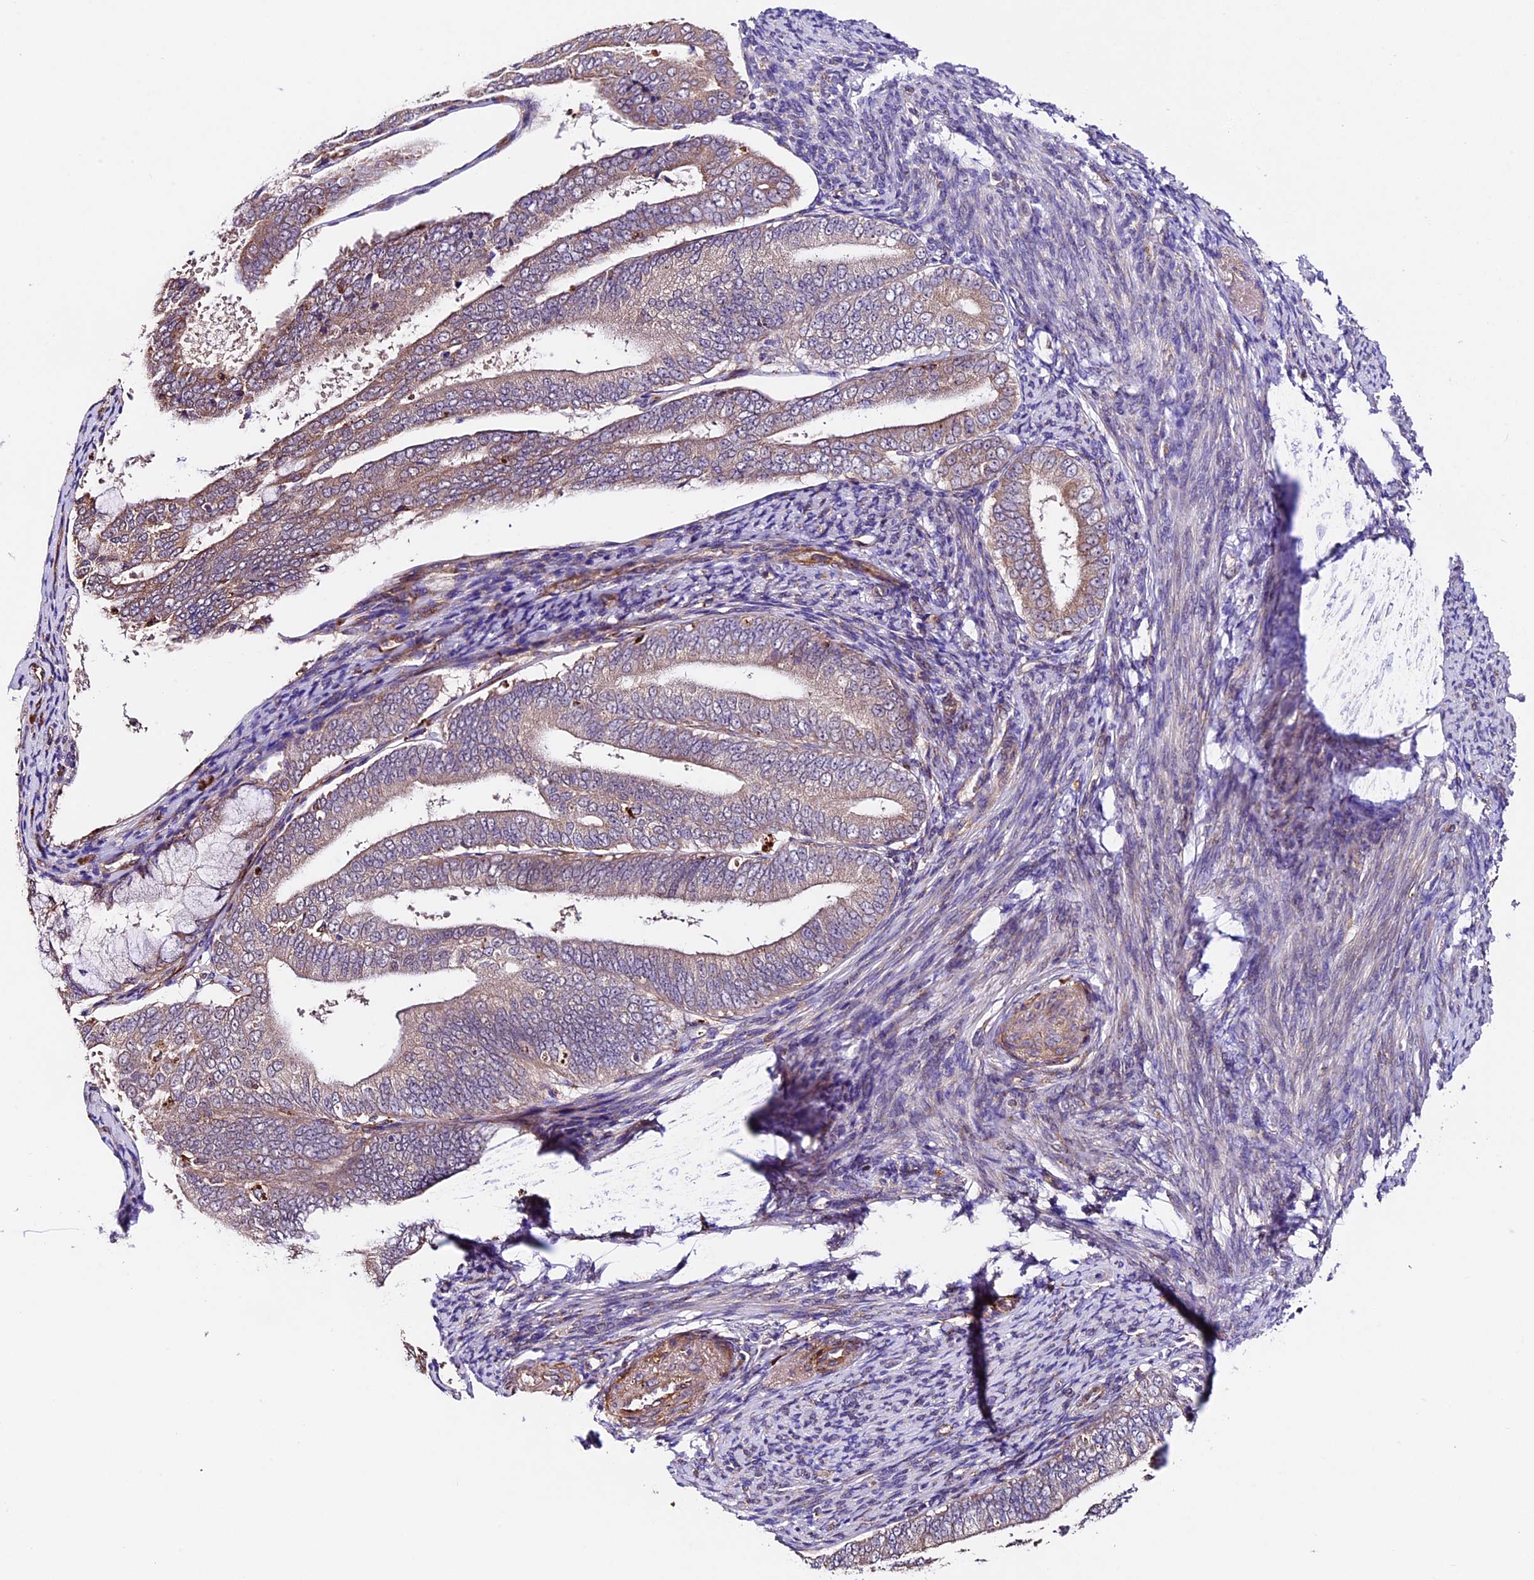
{"staining": {"intensity": "weak", "quantity": "<25%", "location": "cytoplasmic/membranous"}, "tissue": "endometrial cancer", "cell_type": "Tumor cells", "image_type": "cancer", "snomed": [{"axis": "morphology", "description": "Adenocarcinoma, NOS"}, {"axis": "topography", "description": "Endometrium"}], "caption": "Protein analysis of adenocarcinoma (endometrial) shows no significant staining in tumor cells. The staining was performed using DAB (3,3'-diaminobenzidine) to visualize the protein expression in brown, while the nuclei were stained in blue with hematoxylin (Magnification: 20x).", "gene": "LSM7", "patient": {"sex": "female", "age": 63}}